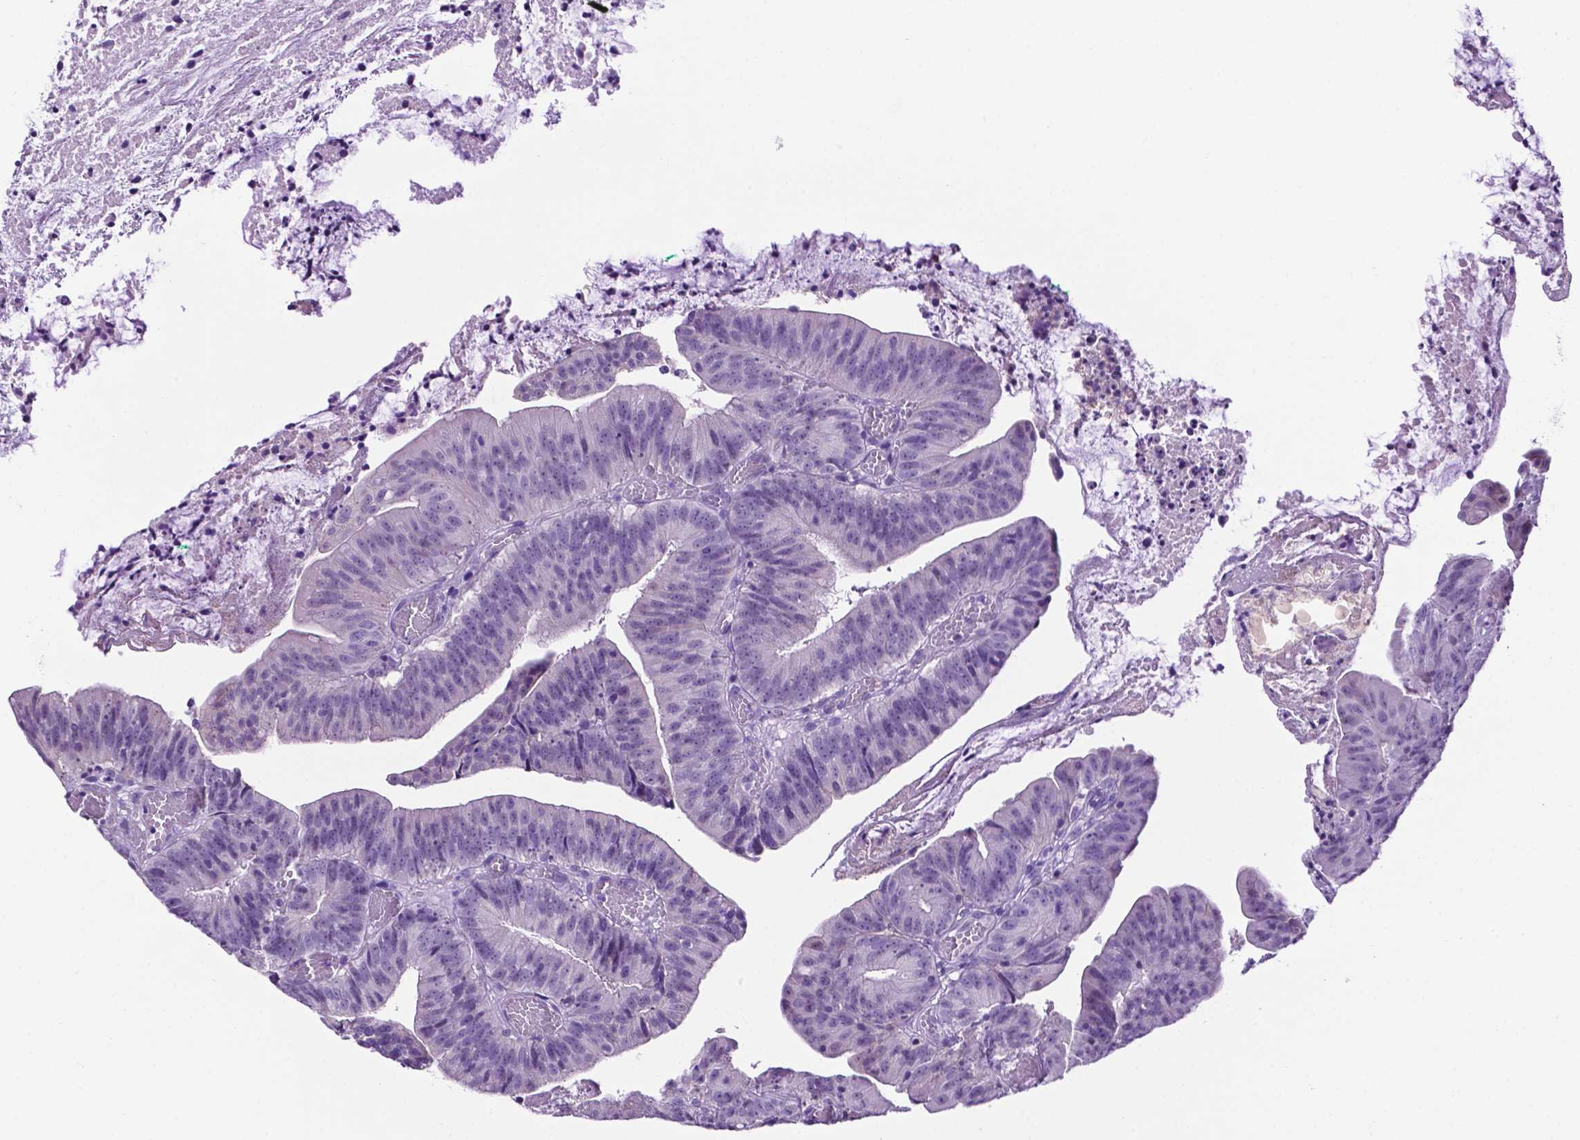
{"staining": {"intensity": "negative", "quantity": "none", "location": "none"}, "tissue": "colorectal cancer", "cell_type": "Tumor cells", "image_type": "cancer", "snomed": [{"axis": "morphology", "description": "Adenocarcinoma, NOS"}, {"axis": "topography", "description": "Colon"}], "caption": "Micrograph shows no protein staining in tumor cells of colorectal cancer tissue.", "gene": "TACSTD2", "patient": {"sex": "female", "age": 78}}